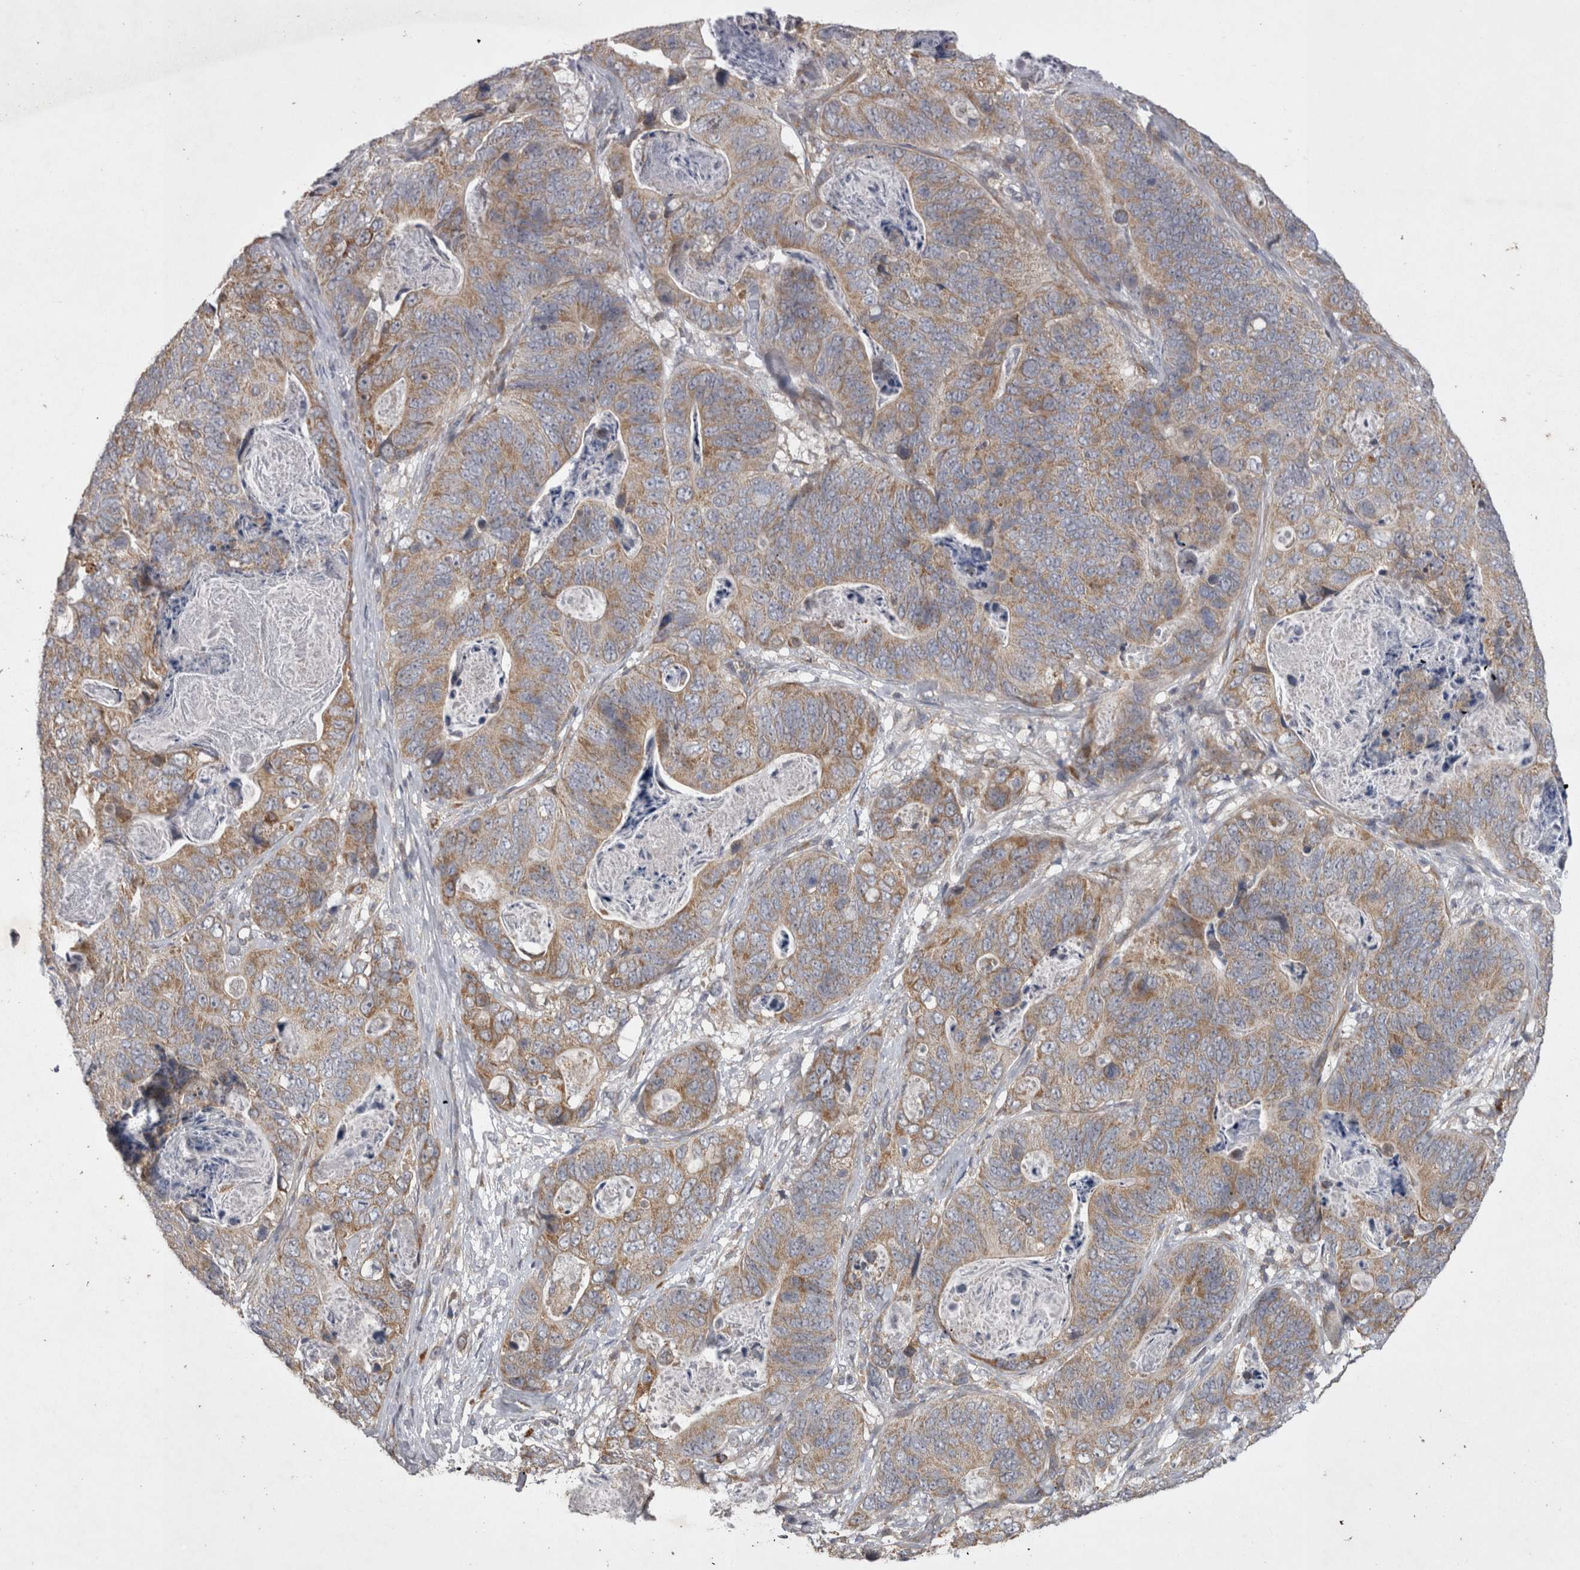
{"staining": {"intensity": "weak", "quantity": ">75%", "location": "cytoplasmic/membranous"}, "tissue": "stomach cancer", "cell_type": "Tumor cells", "image_type": "cancer", "snomed": [{"axis": "morphology", "description": "Normal tissue, NOS"}, {"axis": "morphology", "description": "Adenocarcinoma, NOS"}, {"axis": "topography", "description": "Stomach"}], "caption": "Adenocarcinoma (stomach) stained with DAB immunohistochemistry exhibits low levels of weak cytoplasmic/membranous positivity in approximately >75% of tumor cells.", "gene": "TSPOAP1", "patient": {"sex": "female", "age": 89}}